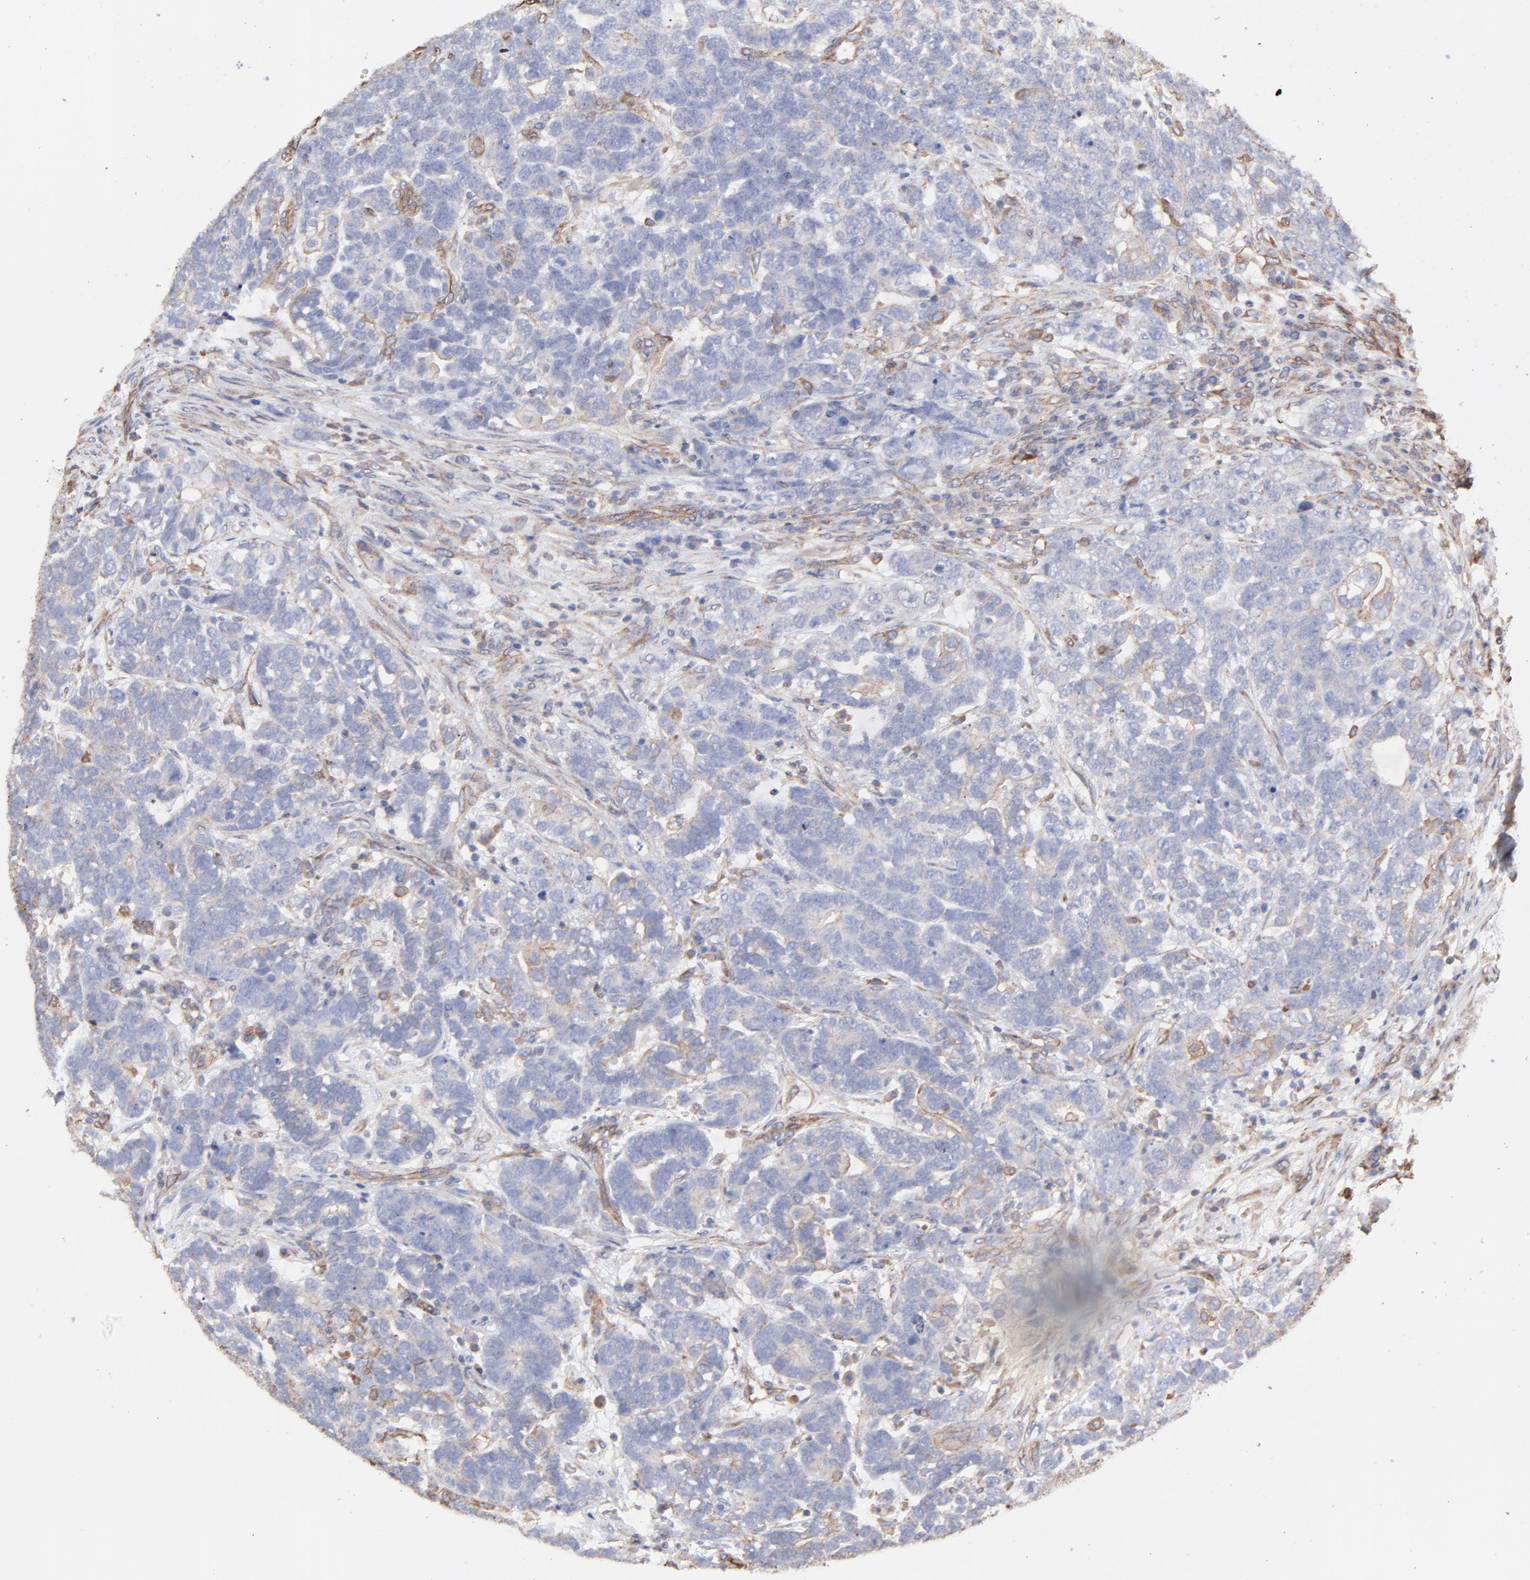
{"staining": {"intensity": "weak", "quantity": "<25%", "location": "cytoplasmic/membranous"}, "tissue": "testis cancer", "cell_type": "Tumor cells", "image_type": "cancer", "snomed": [{"axis": "morphology", "description": "Carcinoma, Embryonal, NOS"}, {"axis": "topography", "description": "Testis"}], "caption": "High power microscopy histopathology image of an immunohistochemistry (IHC) photomicrograph of testis embryonal carcinoma, revealing no significant staining in tumor cells.", "gene": "LRCH2", "patient": {"sex": "male", "age": 26}}